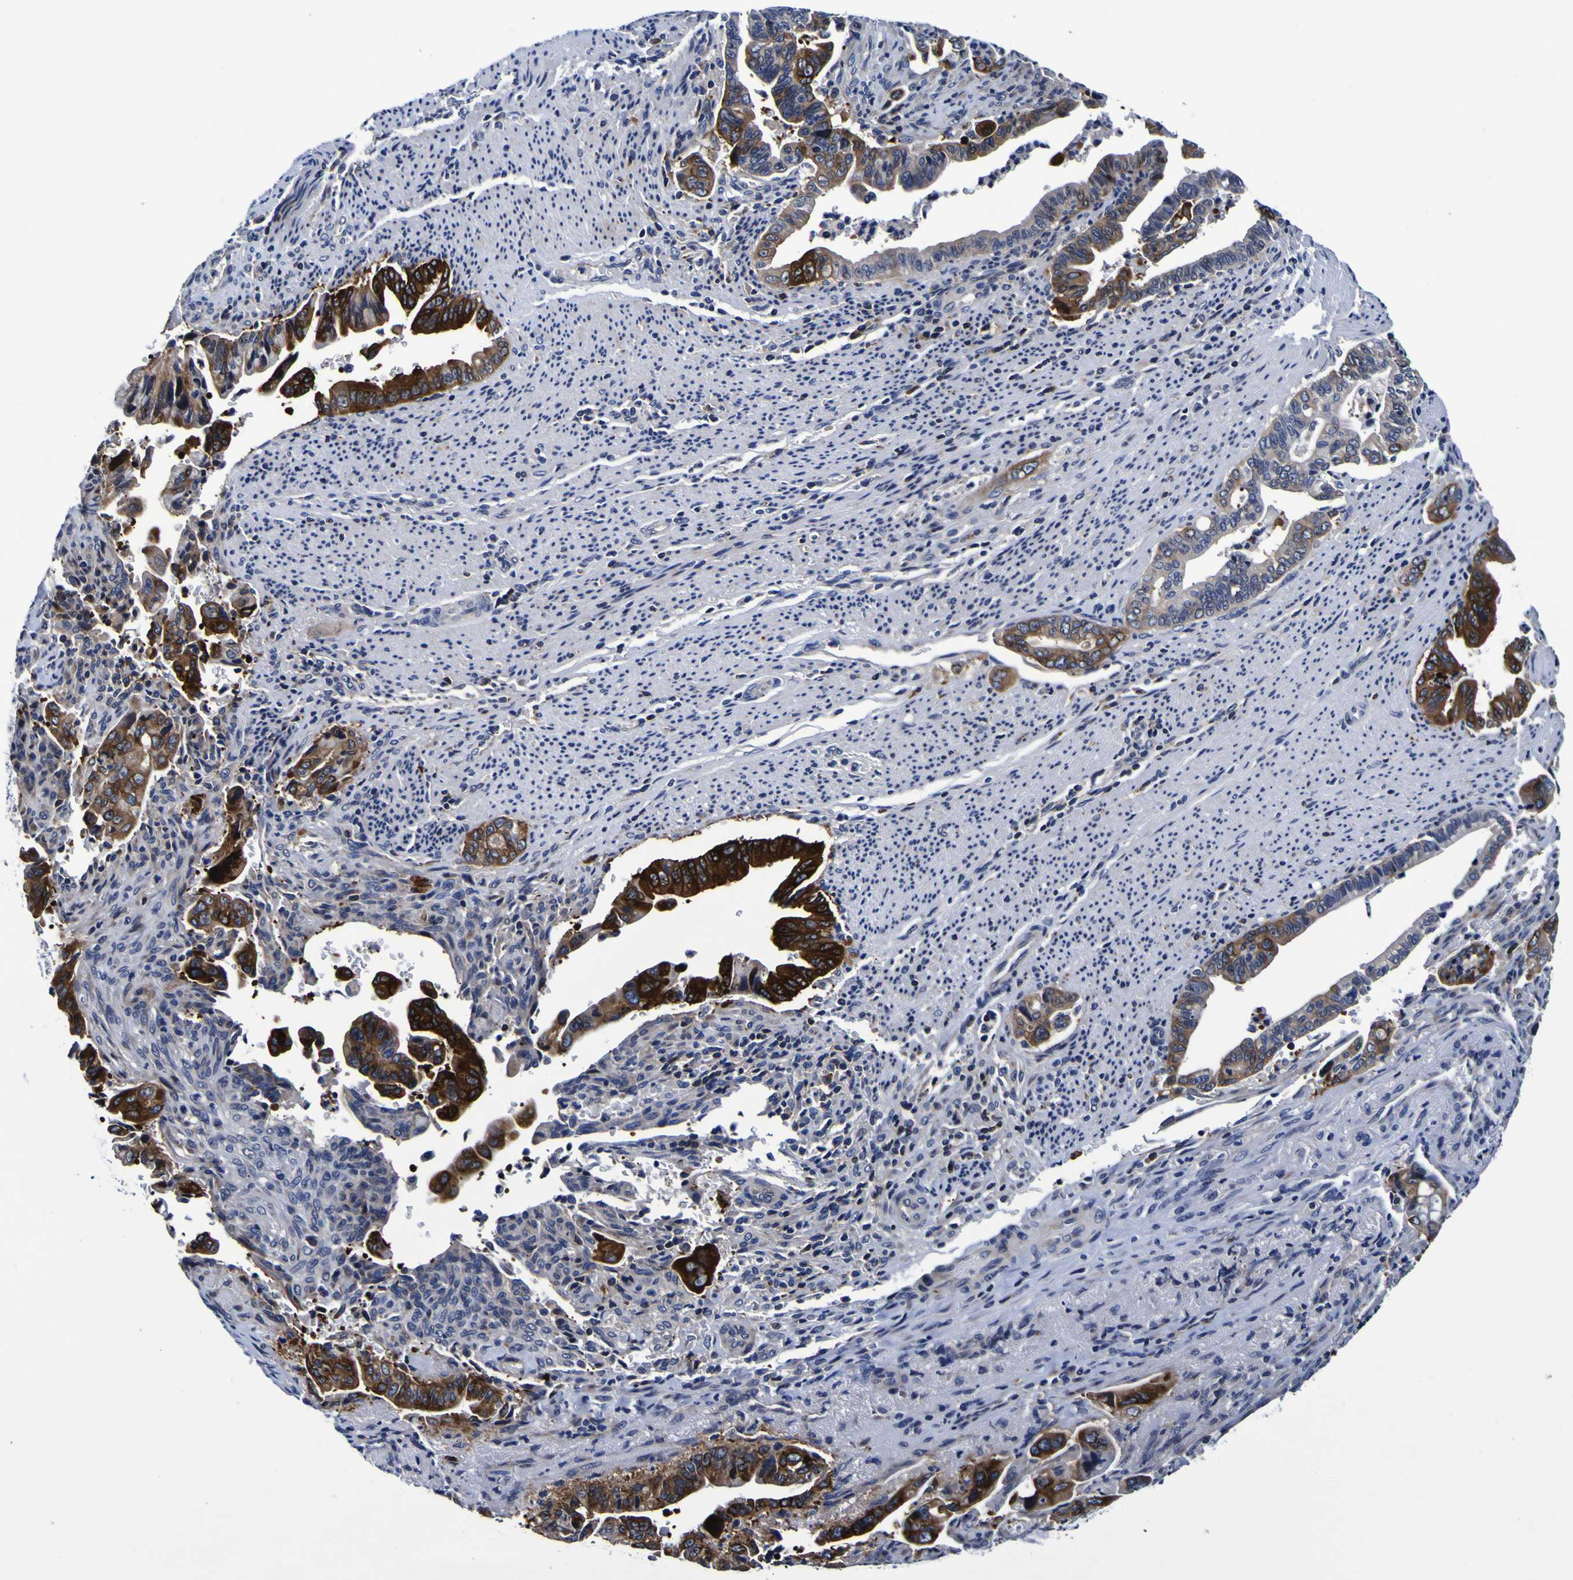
{"staining": {"intensity": "strong", "quantity": "25%-75%", "location": "cytoplasmic/membranous"}, "tissue": "pancreatic cancer", "cell_type": "Tumor cells", "image_type": "cancer", "snomed": [{"axis": "morphology", "description": "Adenocarcinoma, NOS"}, {"axis": "topography", "description": "Pancreas"}], "caption": "This is an image of immunohistochemistry (IHC) staining of pancreatic cancer, which shows strong expression in the cytoplasmic/membranous of tumor cells.", "gene": "SORCS1", "patient": {"sex": "male", "age": 70}}